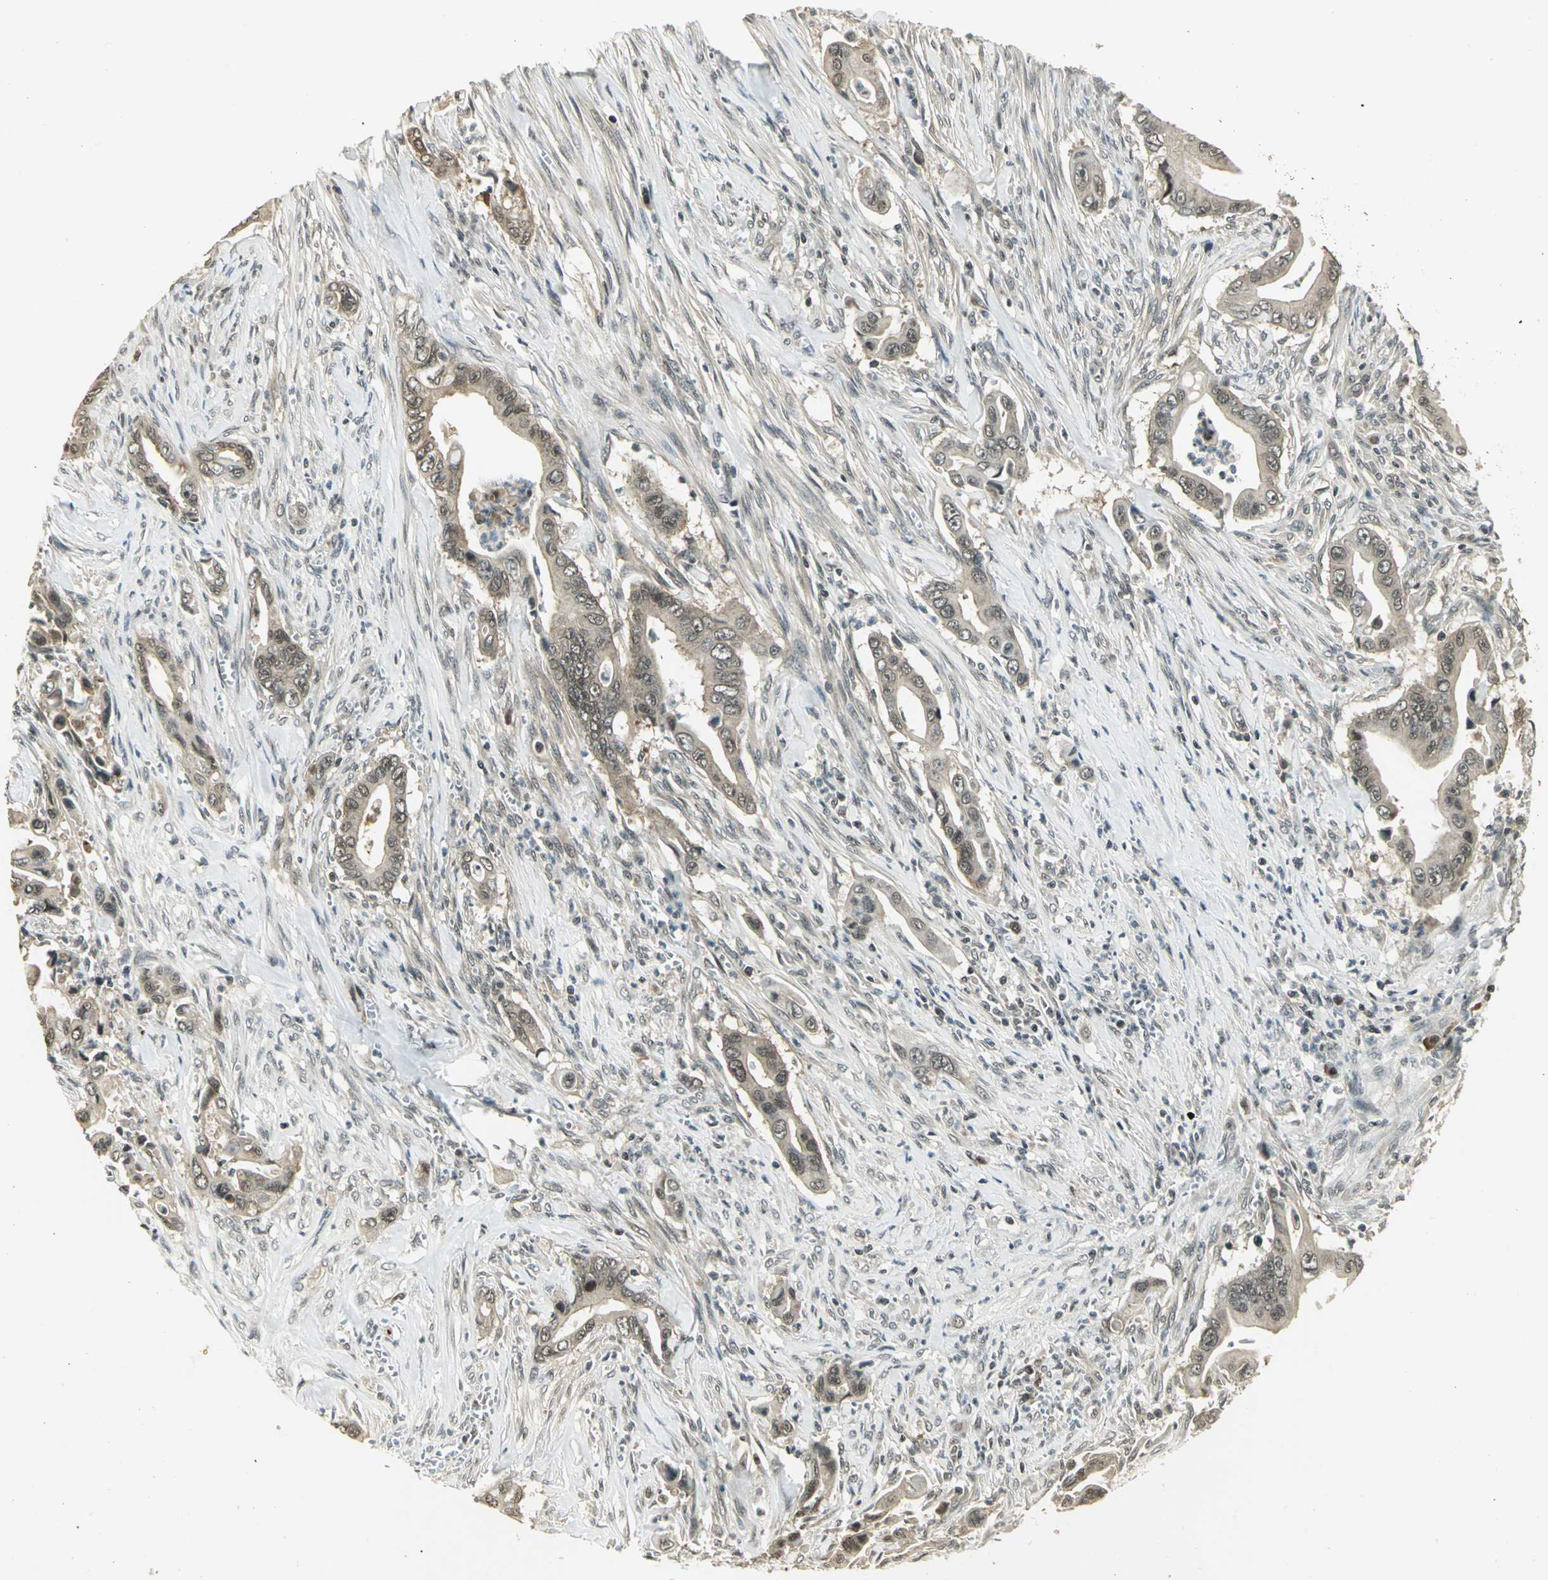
{"staining": {"intensity": "weak", "quantity": ">75%", "location": "cytoplasmic/membranous"}, "tissue": "pancreatic cancer", "cell_type": "Tumor cells", "image_type": "cancer", "snomed": [{"axis": "morphology", "description": "Adenocarcinoma, NOS"}, {"axis": "topography", "description": "Pancreas"}], "caption": "Approximately >75% of tumor cells in adenocarcinoma (pancreatic) reveal weak cytoplasmic/membranous protein positivity as visualized by brown immunohistochemical staining.", "gene": "CDC34", "patient": {"sex": "male", "age": 59}}